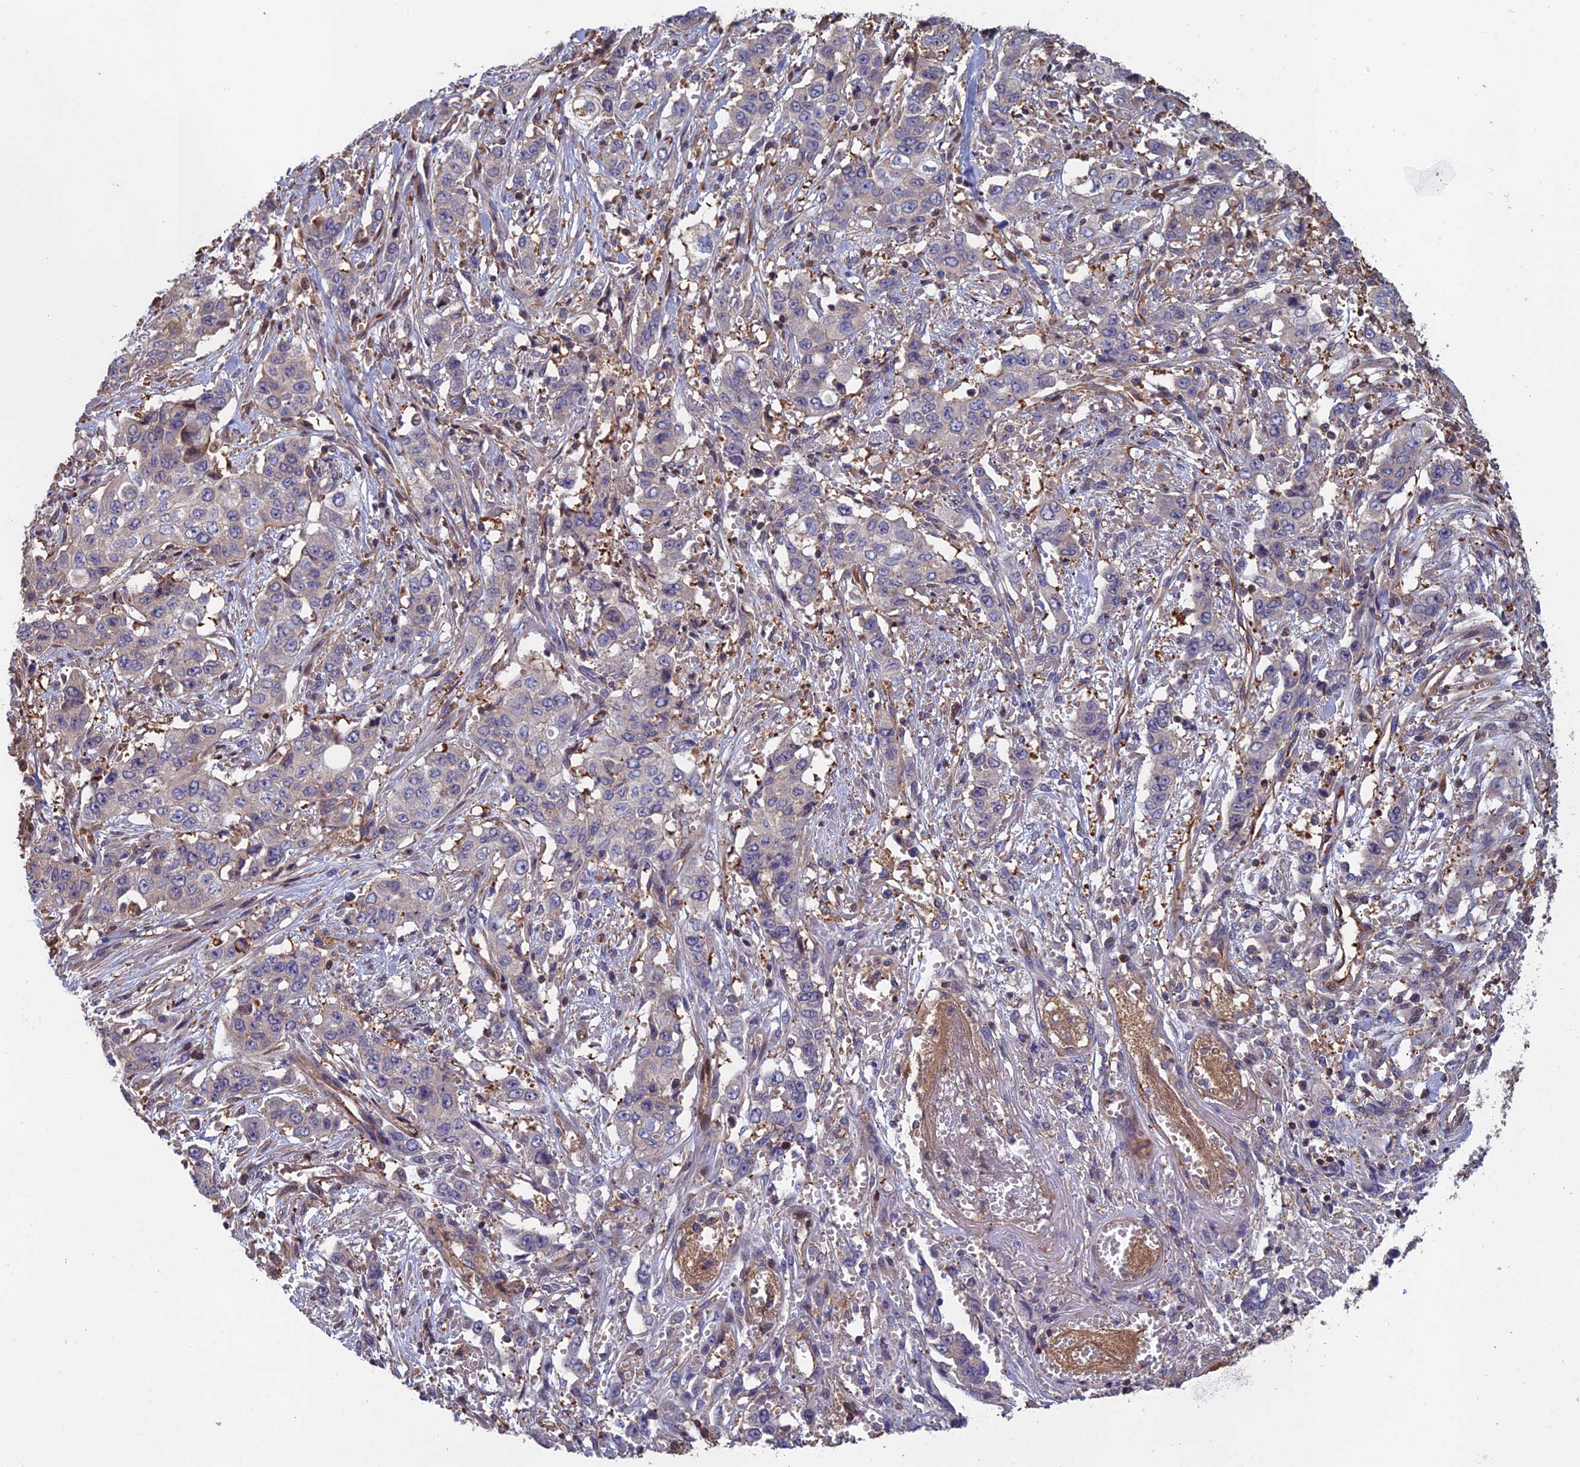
{"staining": {"intensity": "negative", "quantity": "none", "location": "none"}, "tissue": "stomach cancer", "cell_type": "Tumor cells", "image_type": "cancer", "snomed": [{"axis": "morphology", "description": "Normal tissue, NOS"}, {"axis": "morphology", "description": "Adenocarcinoma, NOS"}, {"axis": "topography", "description": "Stomach"}], "caption": "Tumor cells are negative for protein expression in human stomach adenocarcinoma. (DAB (3,3'-diaminobenzidine) IHC visualized using brightfield microscopy, high magnification).", "gene": "C15orf62", "patient": {"sex": "female", "age": 64}}